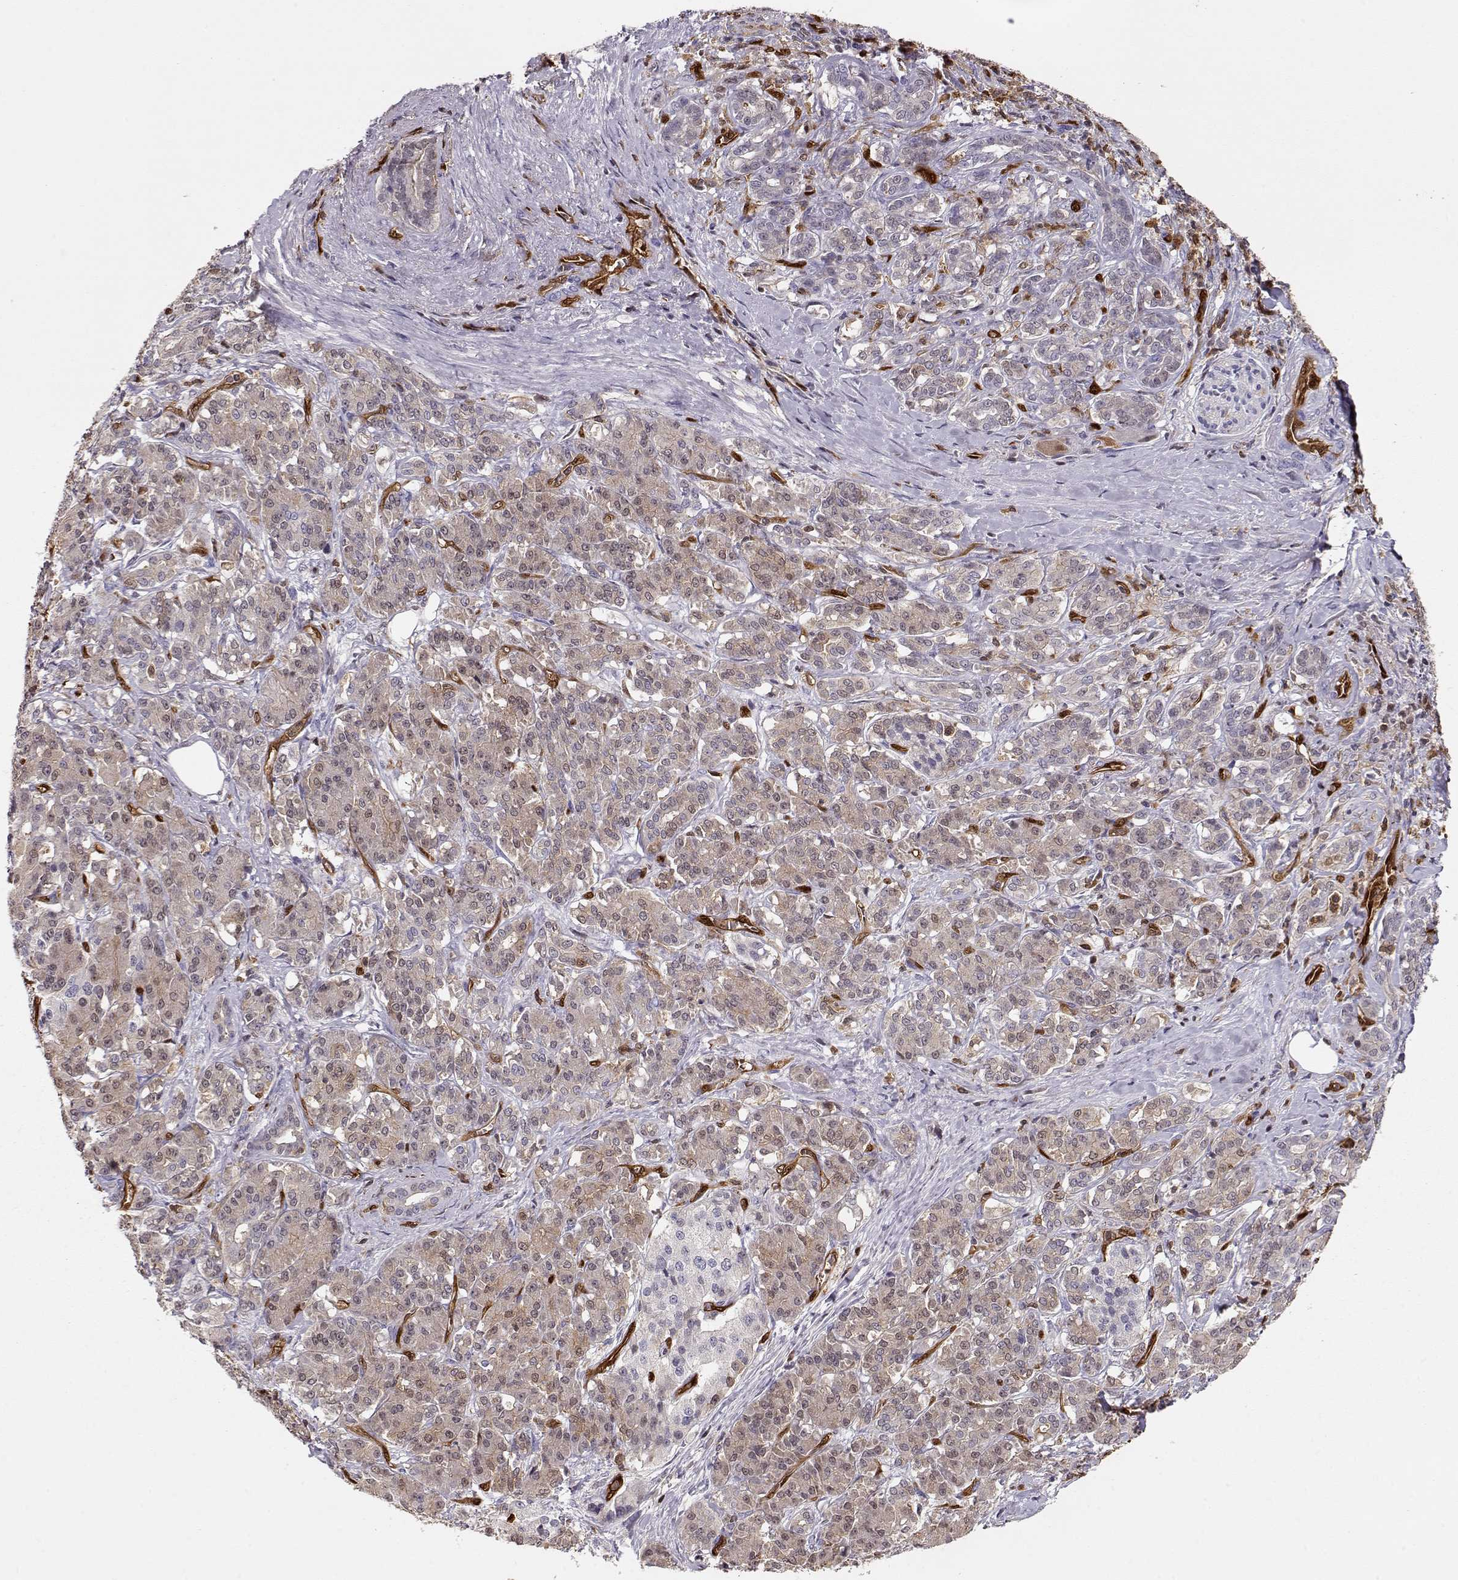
{"staining": {"intensity": "weak", "quantity": ">75%", "location": "cytoplasmic/membranous"}, "tissue": "pancreatic cancer", "cell_type": "Tumor cells", "image_type": "cancer", "snomed": [{"axis": "morphology", "description": "Normal tissue, NOS"}, {"axis": "morphology", "description": "Inflammation, NOS"}, {"axis": "morphology", "description": "Adenocarcinoma, NOS"}, {"axis": "topography", "description": "Pancreas"}], "caption": "Immunohistochemical staining of pancreatic cancer (adenocarcinoma) exhibits low levels of weak cytoplasmic/membranous protein positivity in approximately >75% of tumor cells.", "gene": "PNP", "patient": {"sex": "male", "age": 57}}